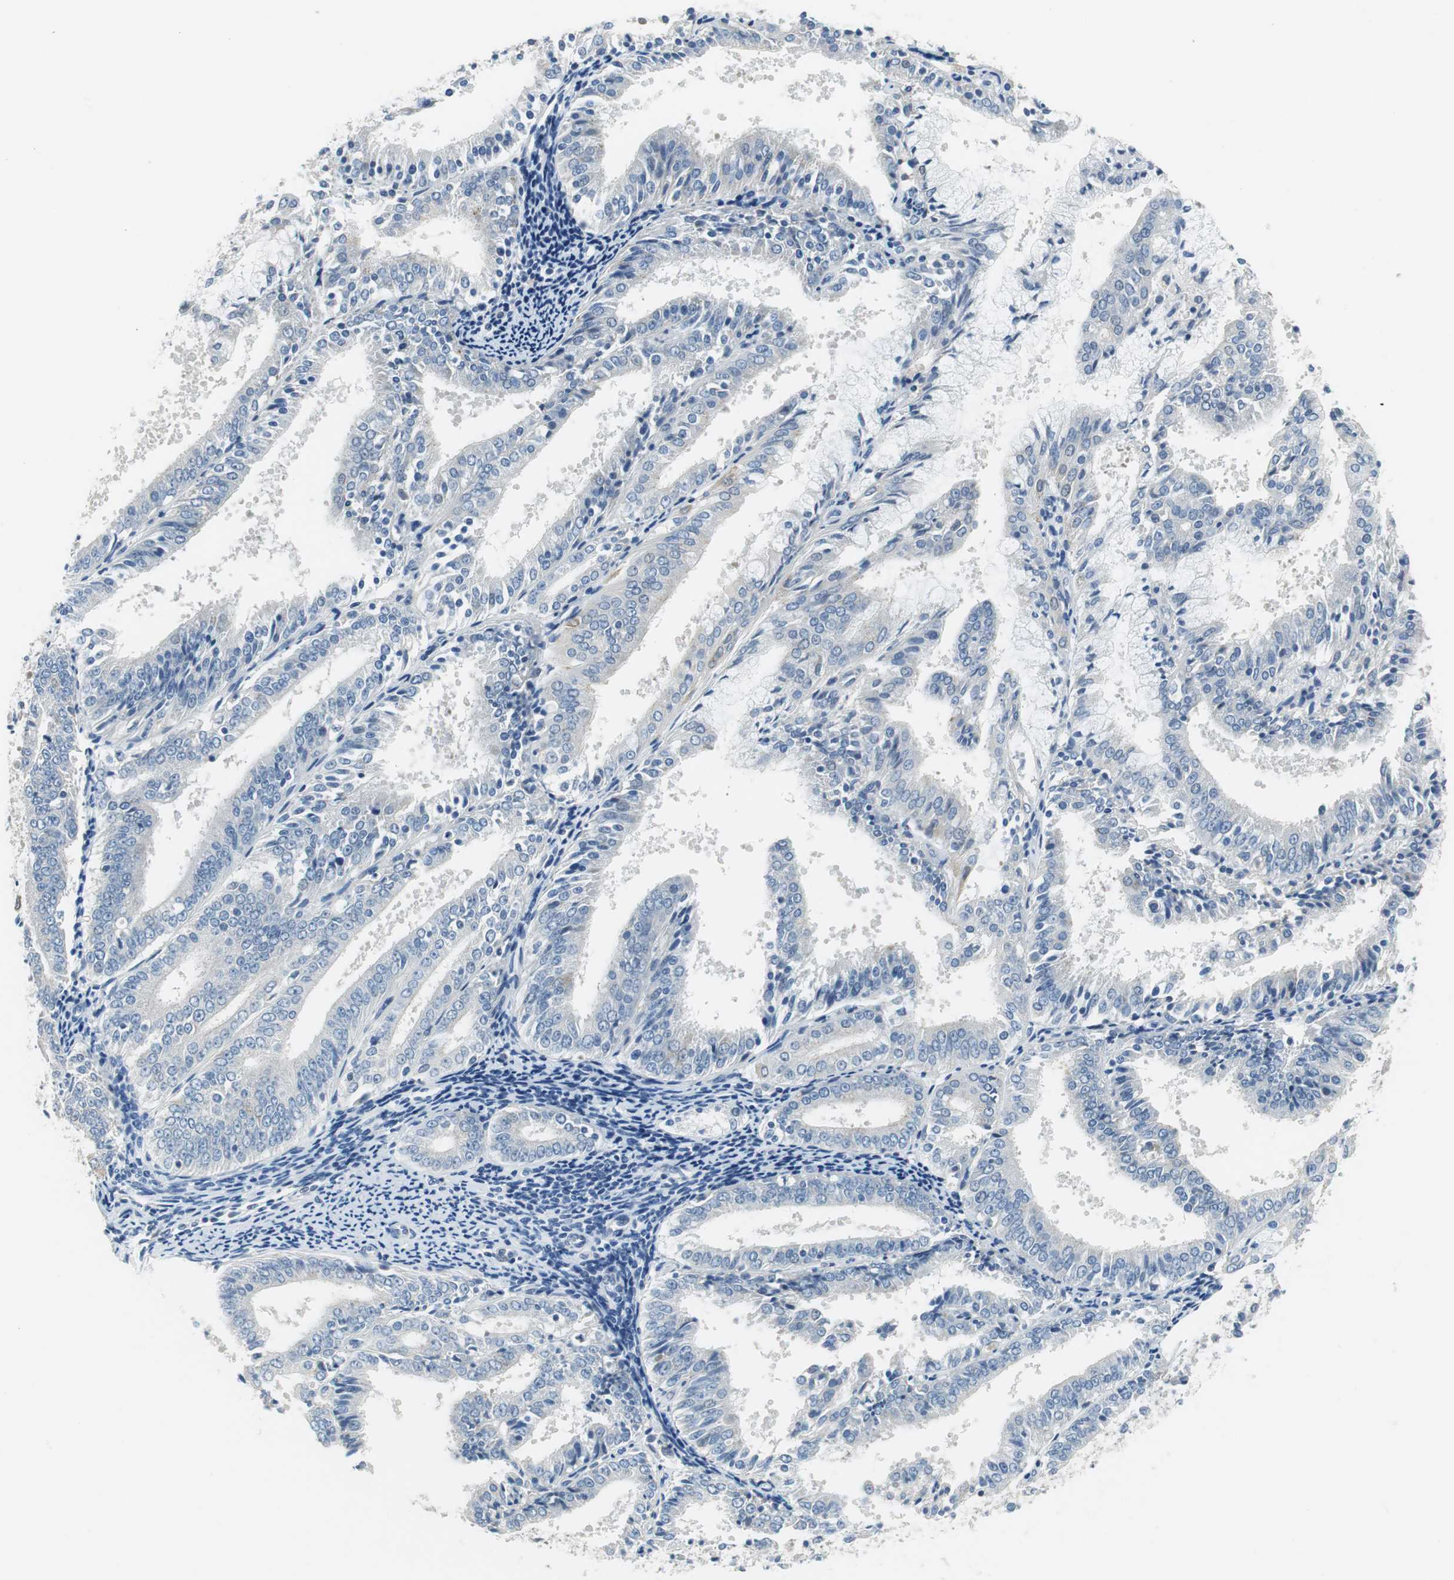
{"staining": {"intensity": "negative", "quantity": "none", "location": "none"}, "tissue": "endometrial cancer", "cell_type": "Tumor cells", "image_type": "cancer", "snomed": [{"axis": "morphology", "description": "Adenocarcinoma, NOS"}, {"axis": "topography", "description": "Endometrium"}], "caption": "Human adenocarcinoma (endometrial) stained for a protein using IHC exhibits no expression in tumor cells.", "gene": "GLCCI1", "patient": {"sex": "female", "age": 63}}